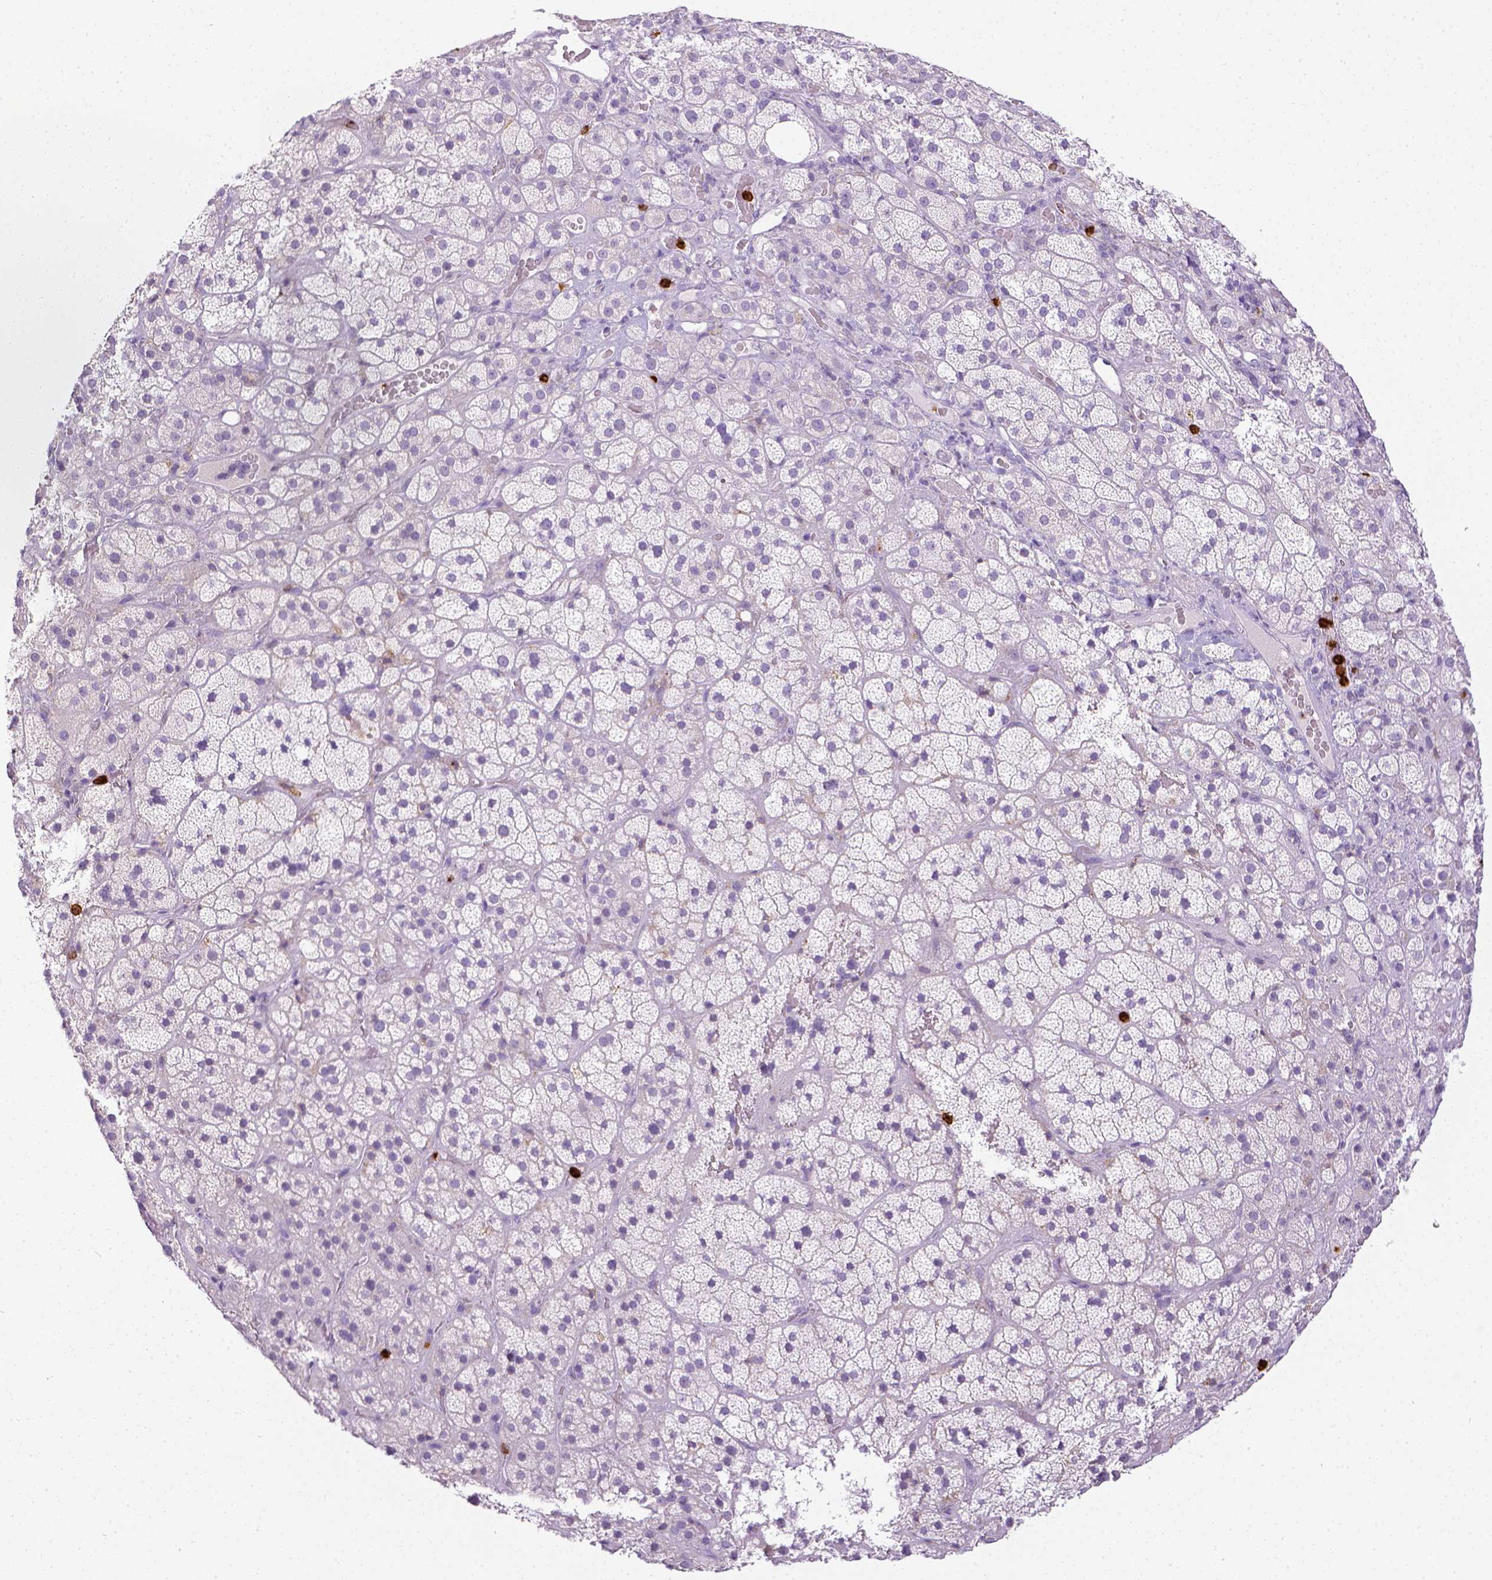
{"staining": {"intensity": "negative", "quantity": "none", "location": "none"}, "tissue": "adrenal gland", "cell_type": "Glandular cells", "image_type": "normal", "snomed": [{"axis": "morphology", "description": "Normal tissue, NOS"}, {"axis": "topography", "description": "Adrenal gland"}], "caption": "There is no significant expression in glandular cells of adrenal gland.", "gene": "ITGAM", "patient": {"sex": "male", "age": 57}}